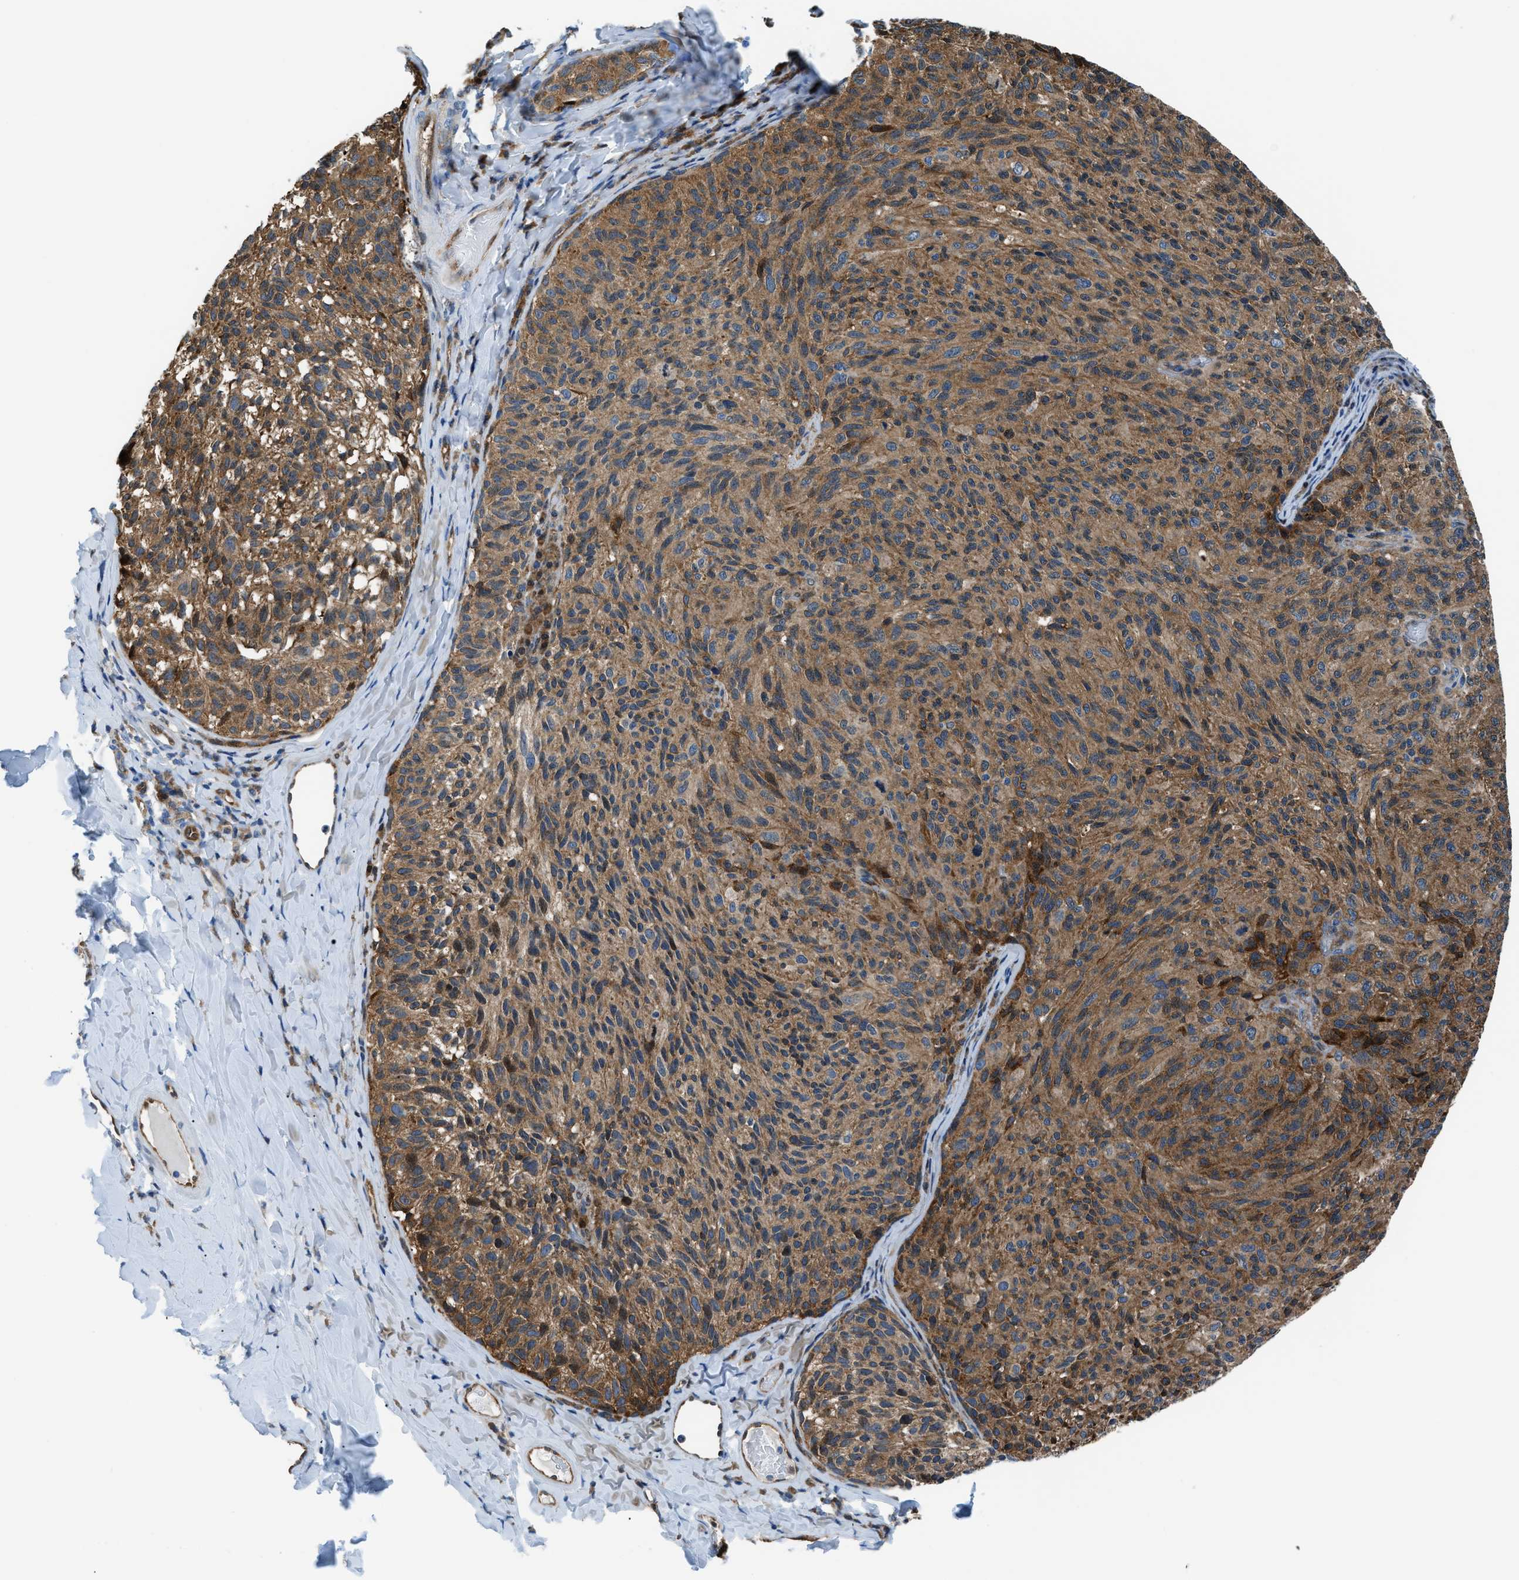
{"staining": {"intensity": "moderate", "quantity": ">75%", "location": "cytoplasmic/membranous"}, "tissue": "melanoma", "cell_type": "Tumor cells", "image_type": "cancer", "snomed": [{"axis": "morphology", "description": "Malignant melanoma, NOS"}, {"axis": "topography", "description": "Skin"}], "caption": "This is a photomicrograph of IHC staining of malignant melanoma, which shows moderate expression in the cytoplasmic/membranous of tumor cells.", "gene": "YWHAE", "patient": {"sex": "female", "age": 73}}